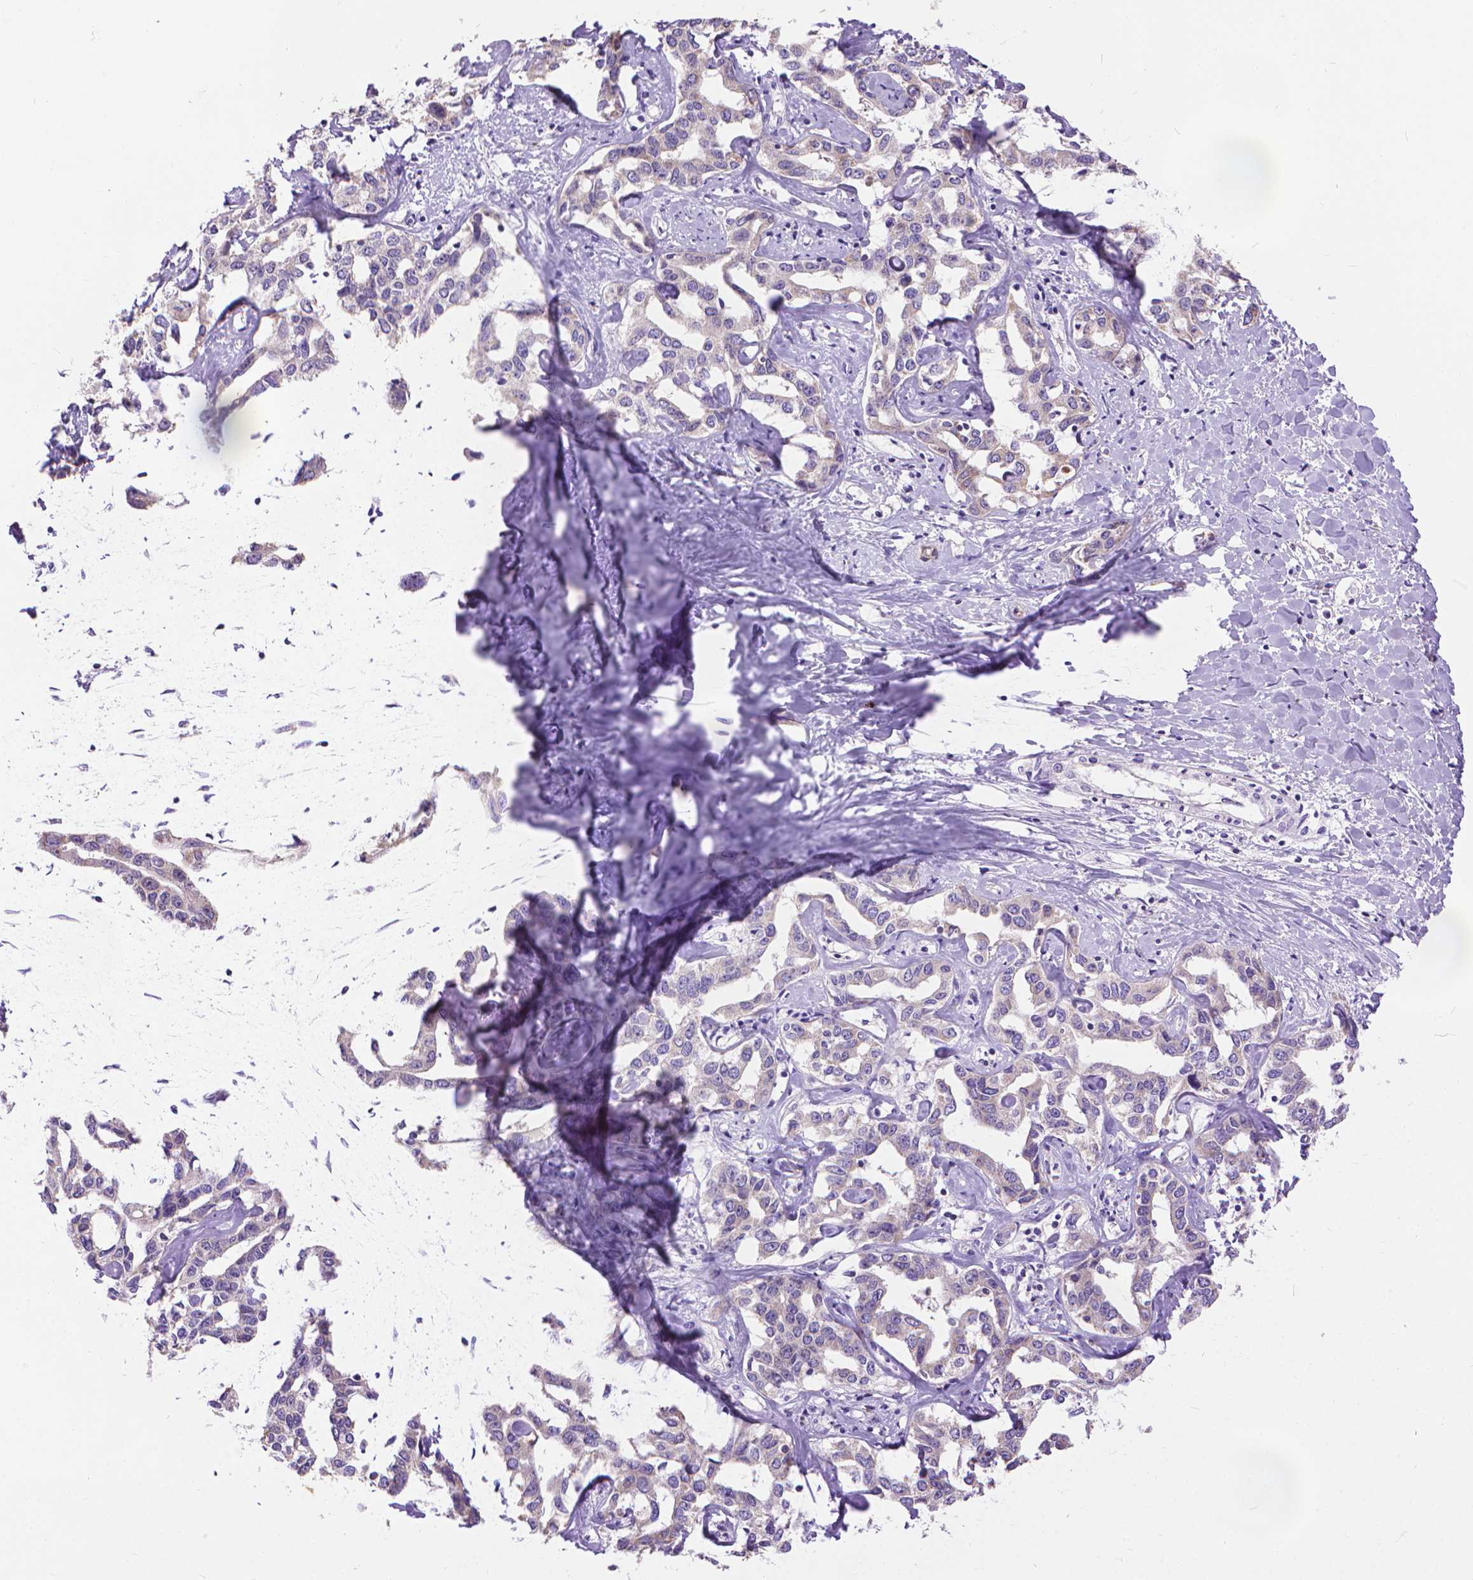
{"staining": {"intensity": "weak", "quantity": "<25%", "location": "cytoplasmic/membranous"}, "tissue": "liver cancer", "cell_type": "Tumor cells", "image_type": "cancer", "snomed": [{"axis": "morphology", "description": "Cholangiocarcinoma"}, {"axis": "topography", "description": "Liver"}], "caption": "This is an immunohistochemistry (IHC) photomicrograph of human liver cholangiocarcinoma. There is no staining in tumor cells.", "gene": "SYN1", "patient": {"sex": "male", "age": 59}}